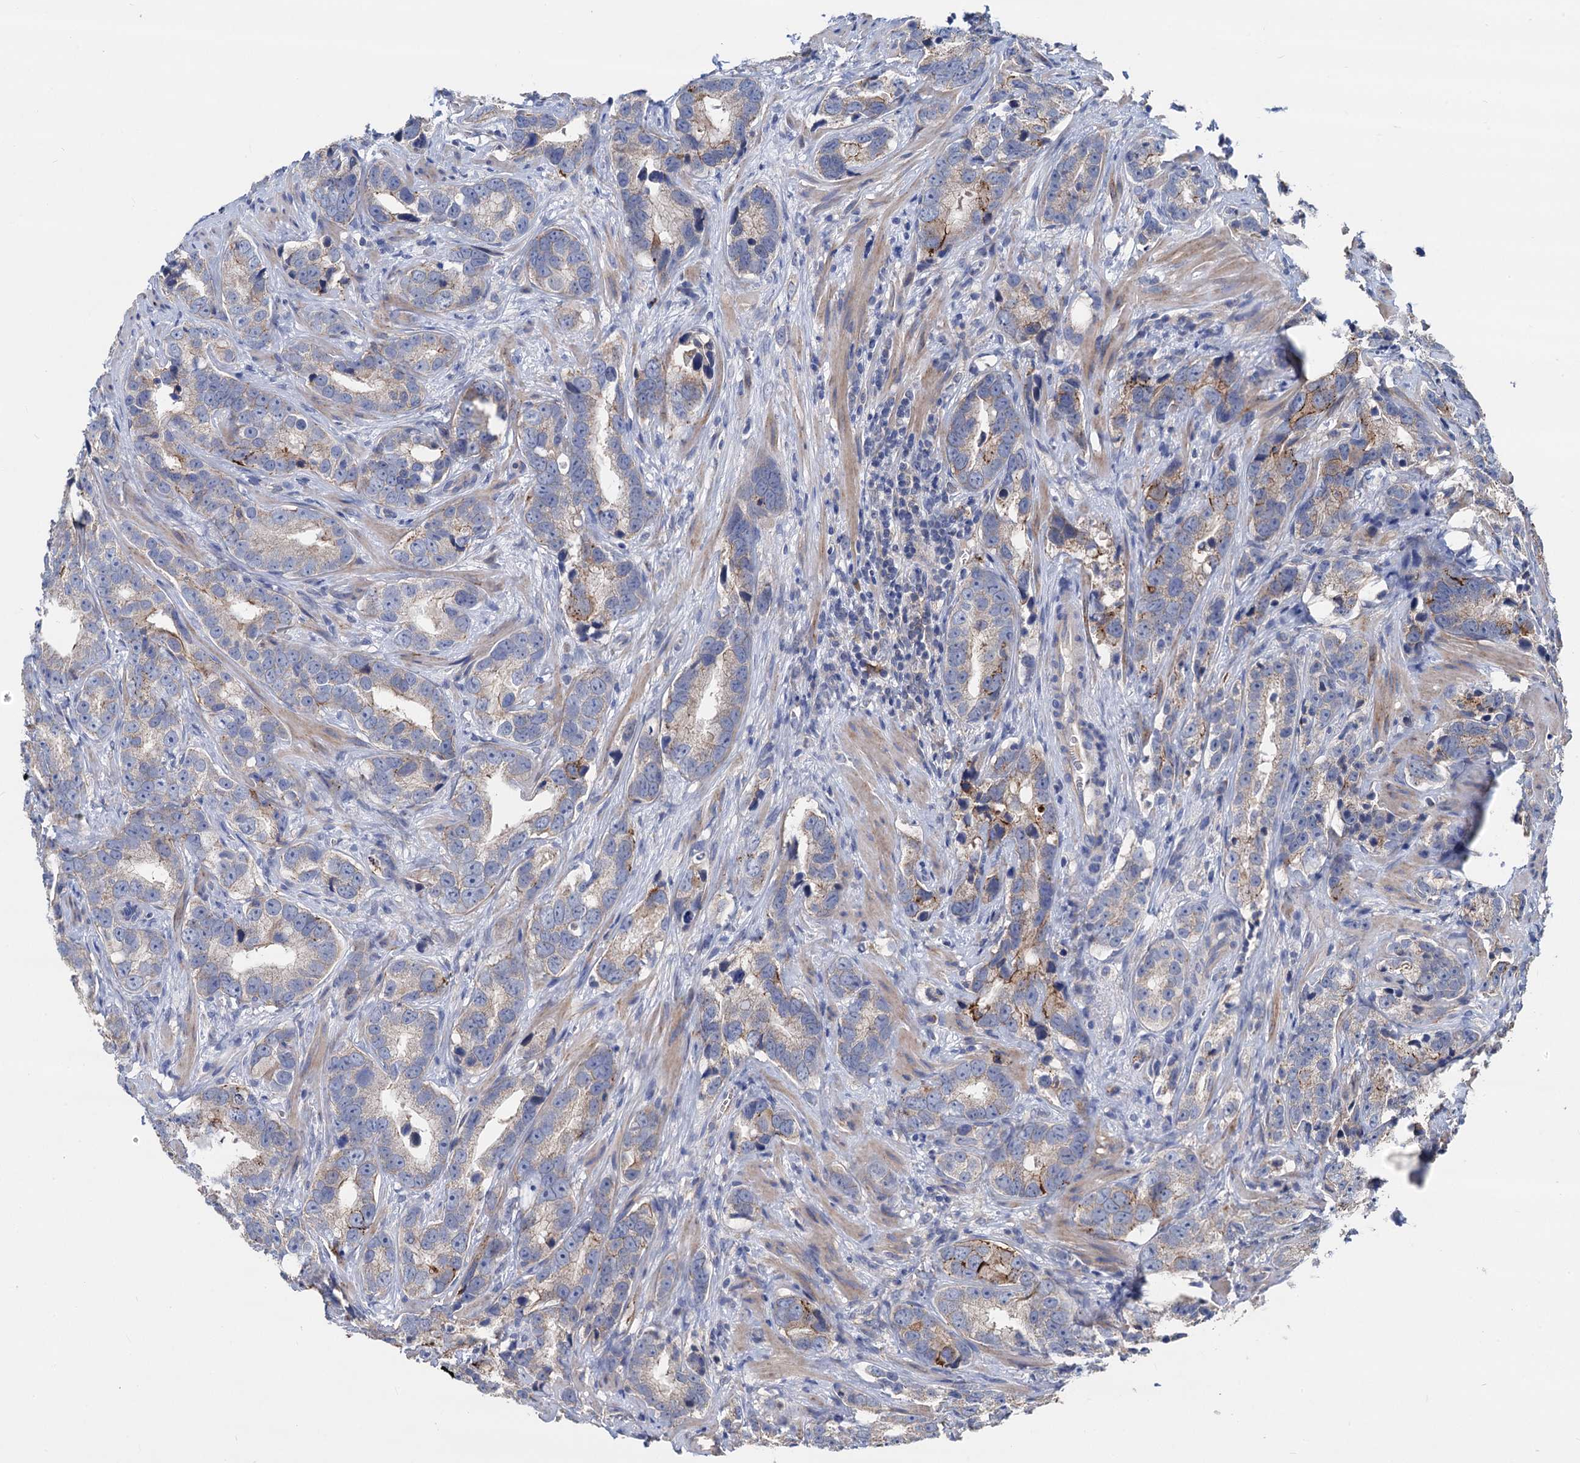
{"staining": {"intensity": "moderate", "quantity": "<25%", "location": "cytoplasmic/membranous"}, "tissue": "prostate cancer", "cell_type": "Tumor cells", "image_type": "cancer", "snomed": [{"axis": "morphology", "description": "Adenocarcinoma, High grade"}, {"axis": "topography", "description": "Prostate"}], "caption": "This is an image of IHC staining of high-grade adenocarcinoma (prostate), which shows moderate staining in the cytoplasmic/membranous of tumor cells.", "gene": "DGLUCY", "patient": {"sex": "male", "age": 62}}